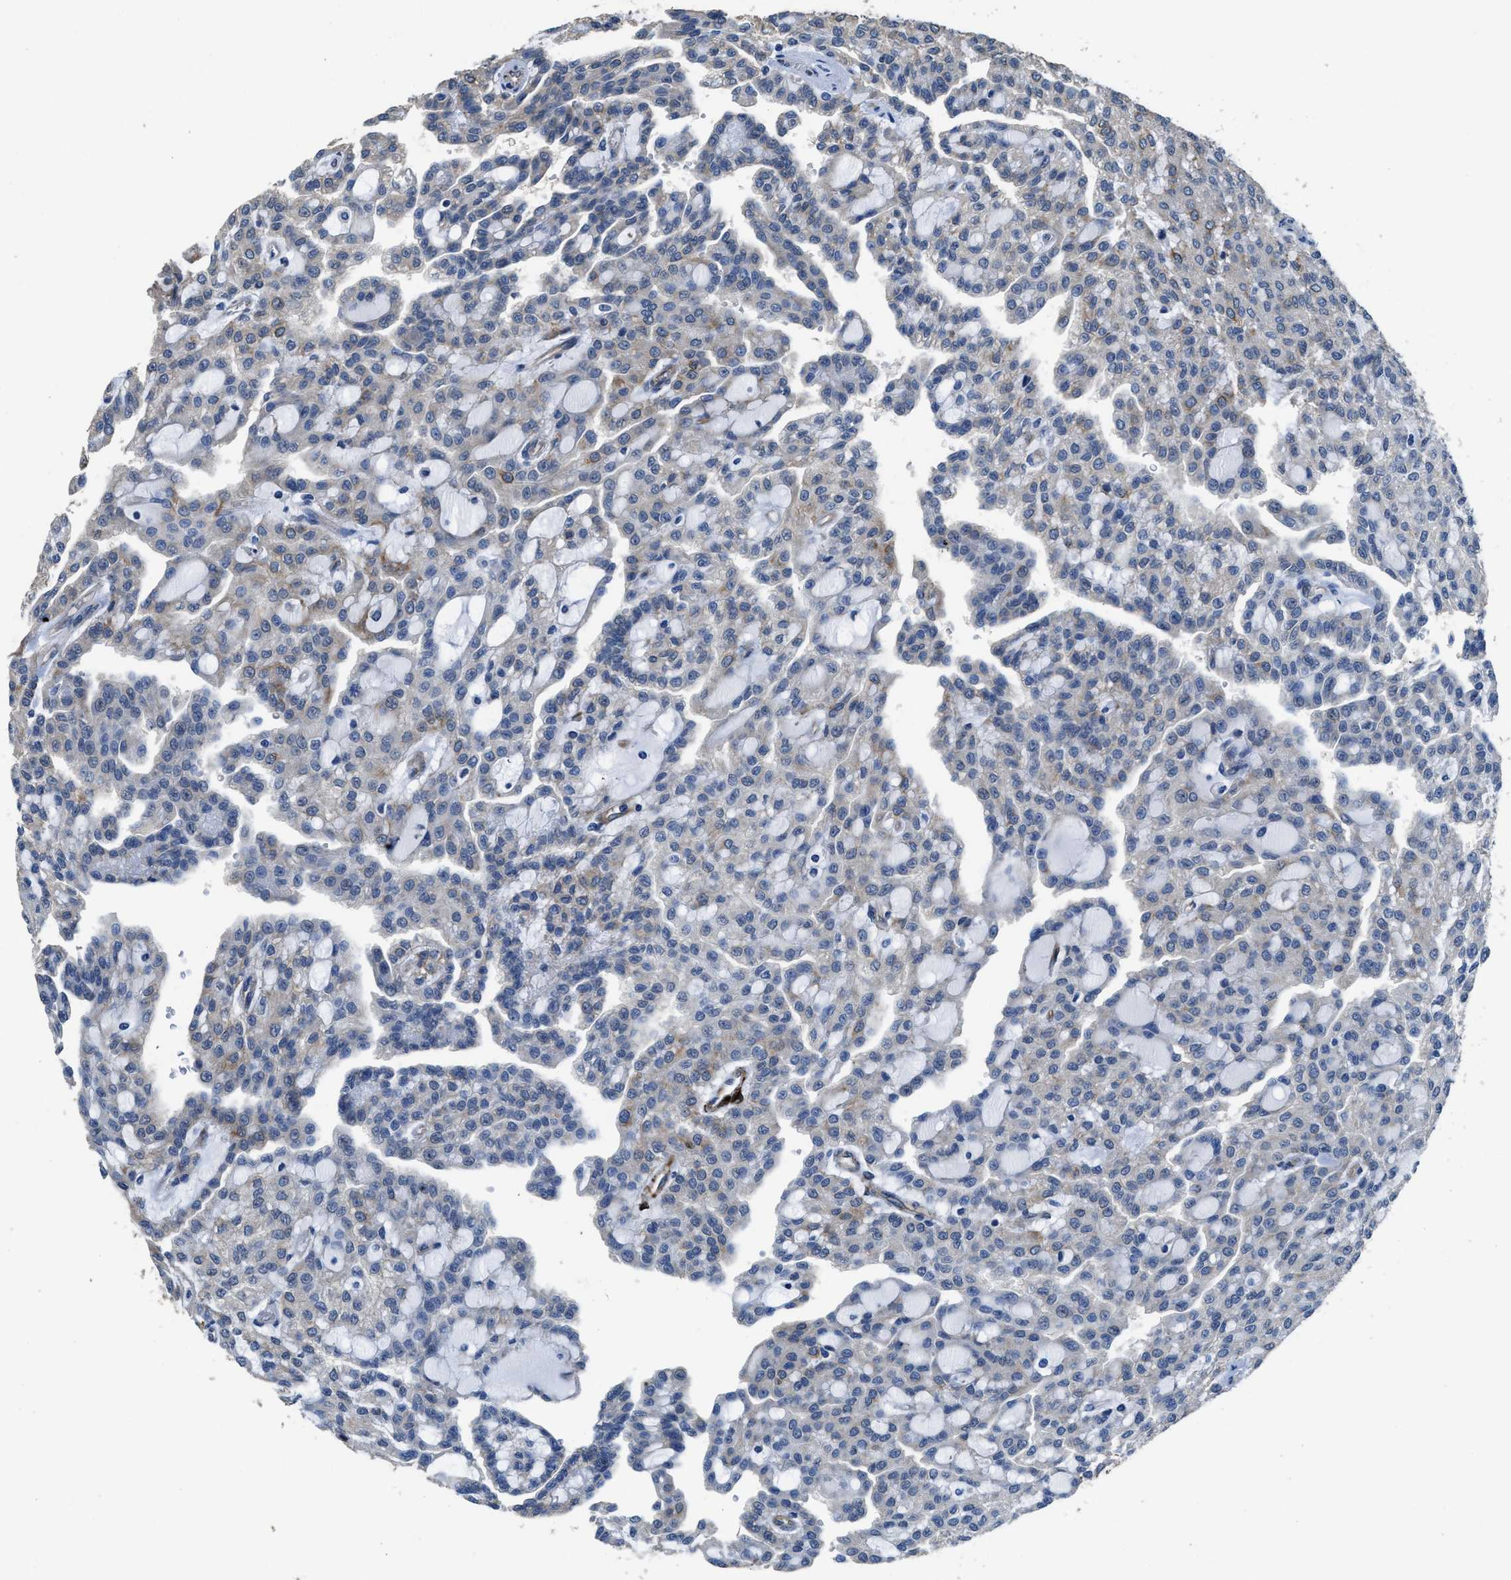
{"staining": {"intensity": "negative", "quantity": "none", "location": "none"}, "tissue": "renal cancer", "cell_type": "Tumor cells", "image_type": "cancer", "snomed": [{"axis": "morphology", "description": "Adenocarcinoma, NOS"}, {"axis": "topography", "description": "Kidney"}], "caption": "Immunohistochemistry of adenocarcinoma (renal) reveals no positivity in tumor cells.", "gene": "SYNM", "patient": {"sex": "male", "age": 63}}